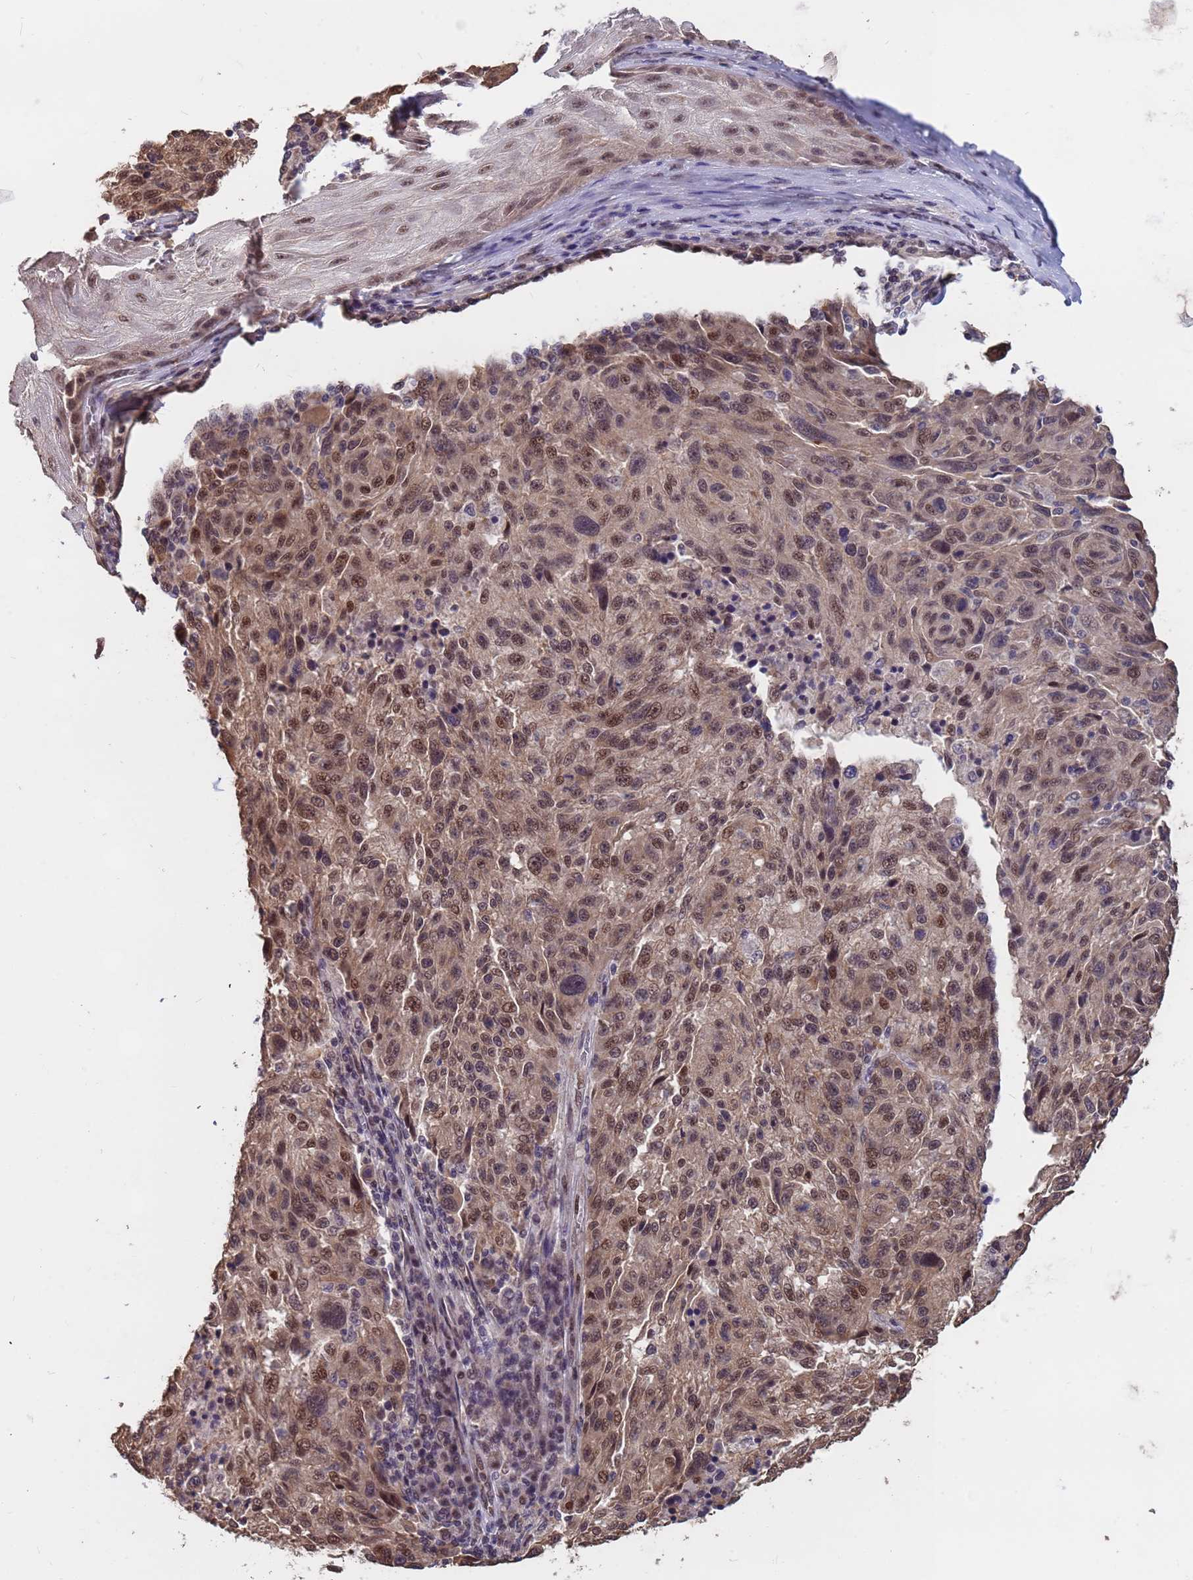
{"staining": {"intensity": "moderate", "quantity": ">75%", "location": "nuclear"}, "tissue": "melanoma", "cell_type": "Tumor cells", "image_type": "cancer", "snomed": [{"axis": "morphology", "description": "Malignant melanoma, NOS"}, {"axis": "topography", "description": "Skin"}], "caption": "Protein staining of melanoma tissue exhibits moderate nuclear staining in approximately >75% of tumor cells. (DAB (3,3'-diaminobenzidine) IHC with brightfield microscopy, high magnification).", "gene": "DENND2B", "patient": {"sex": "male", "age": 53}}